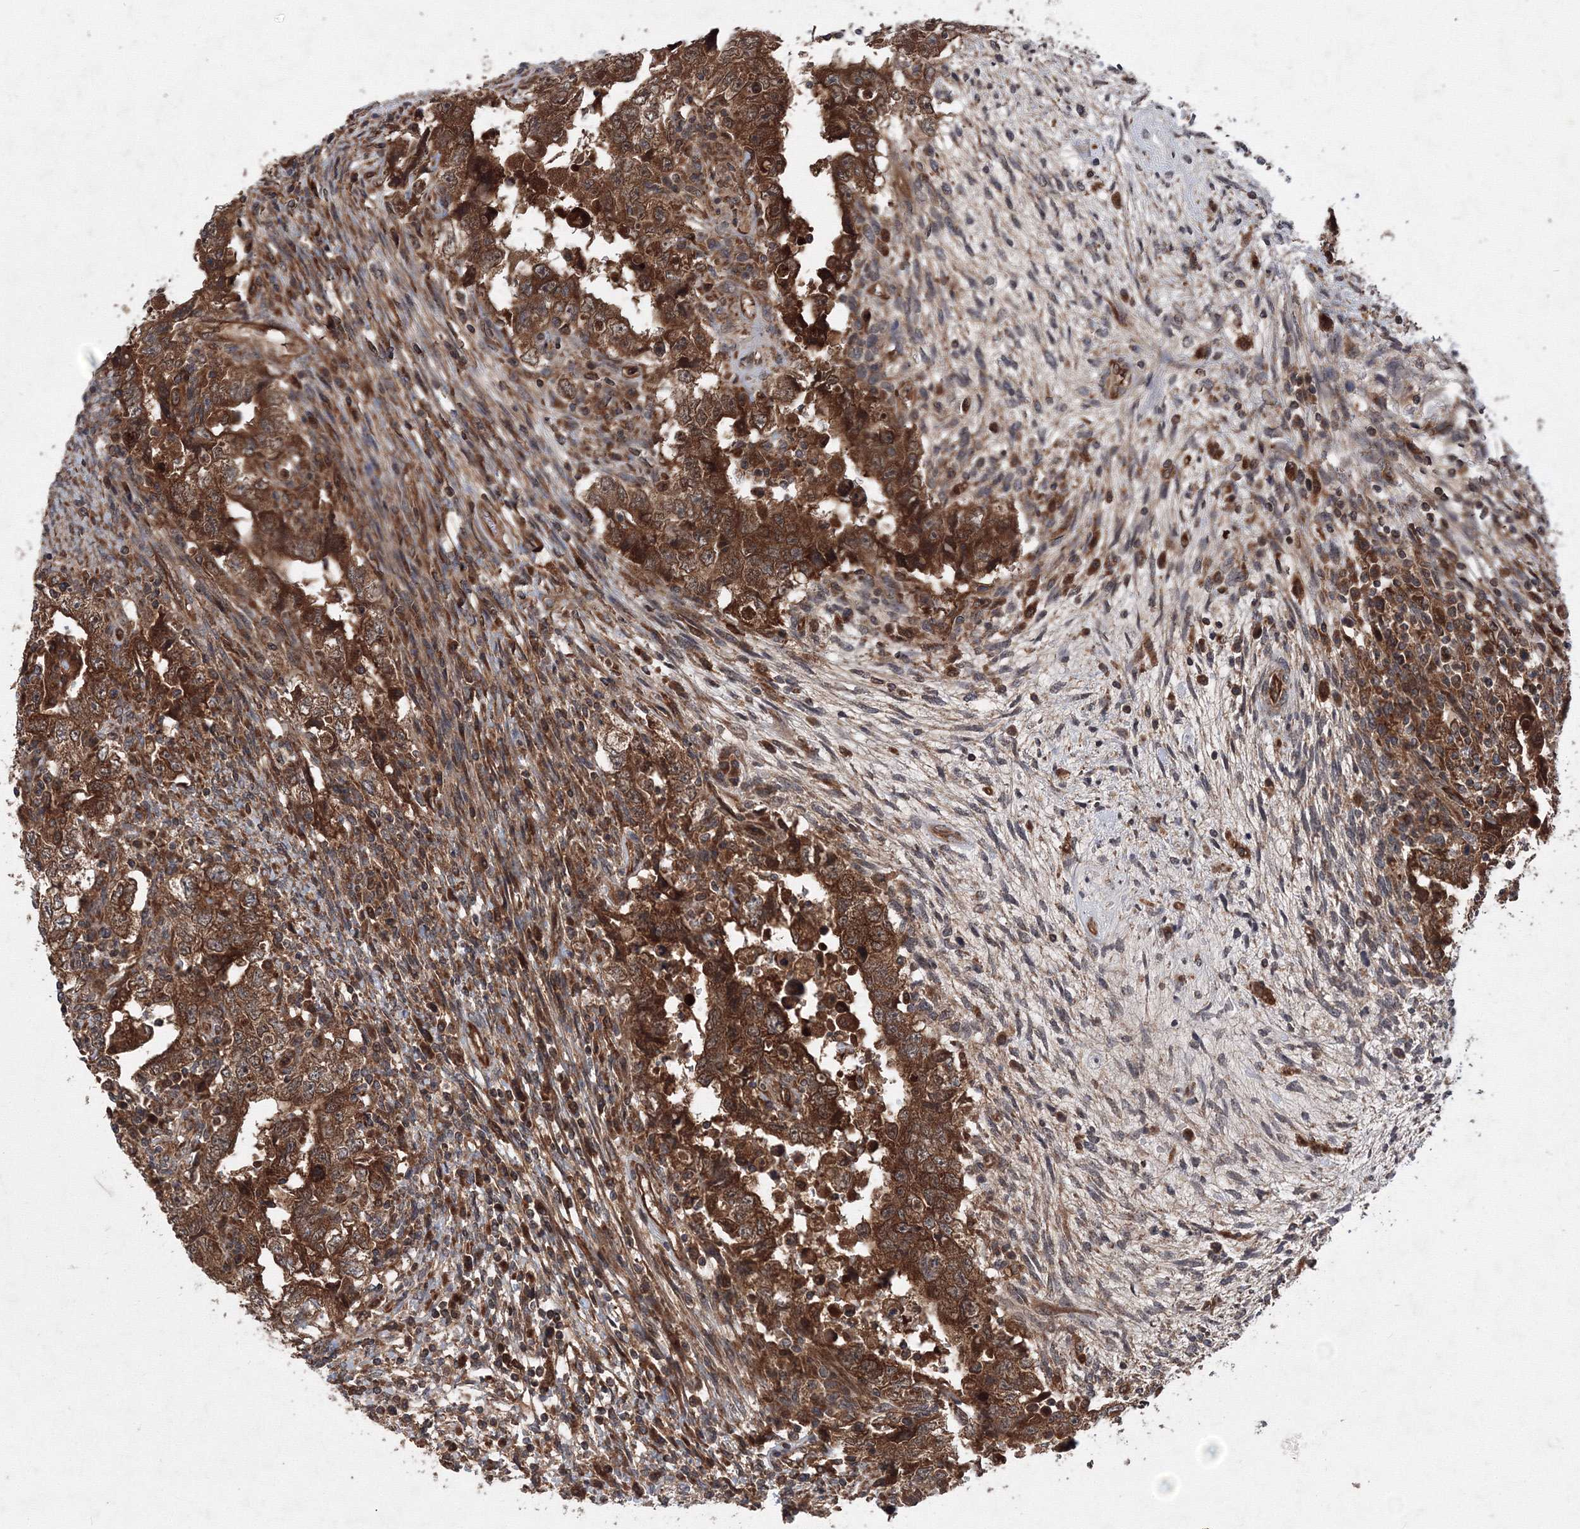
{"staining": {"intensity": "strong", "quantity": ">75%", "location": "cytoplasmic/membranous"}, "tissue": "testis cancer", "cell_type": "Tumor cells", "image_type": "cancer", "snomed": [{"axis": "morphology", "description": "Carcinoma, Embryonal, NOS"}, {"axis": "topography", "description": "Testis"}], "caption": "Brown immunohistochemical staining in human testis cancer (embryonal carcinoma) shows strong cytoplasmic/membranous positivity in approximately >75% of tumor cells.", "gene": "ATG3", "patient": {"sex": "male", "age": 26}}